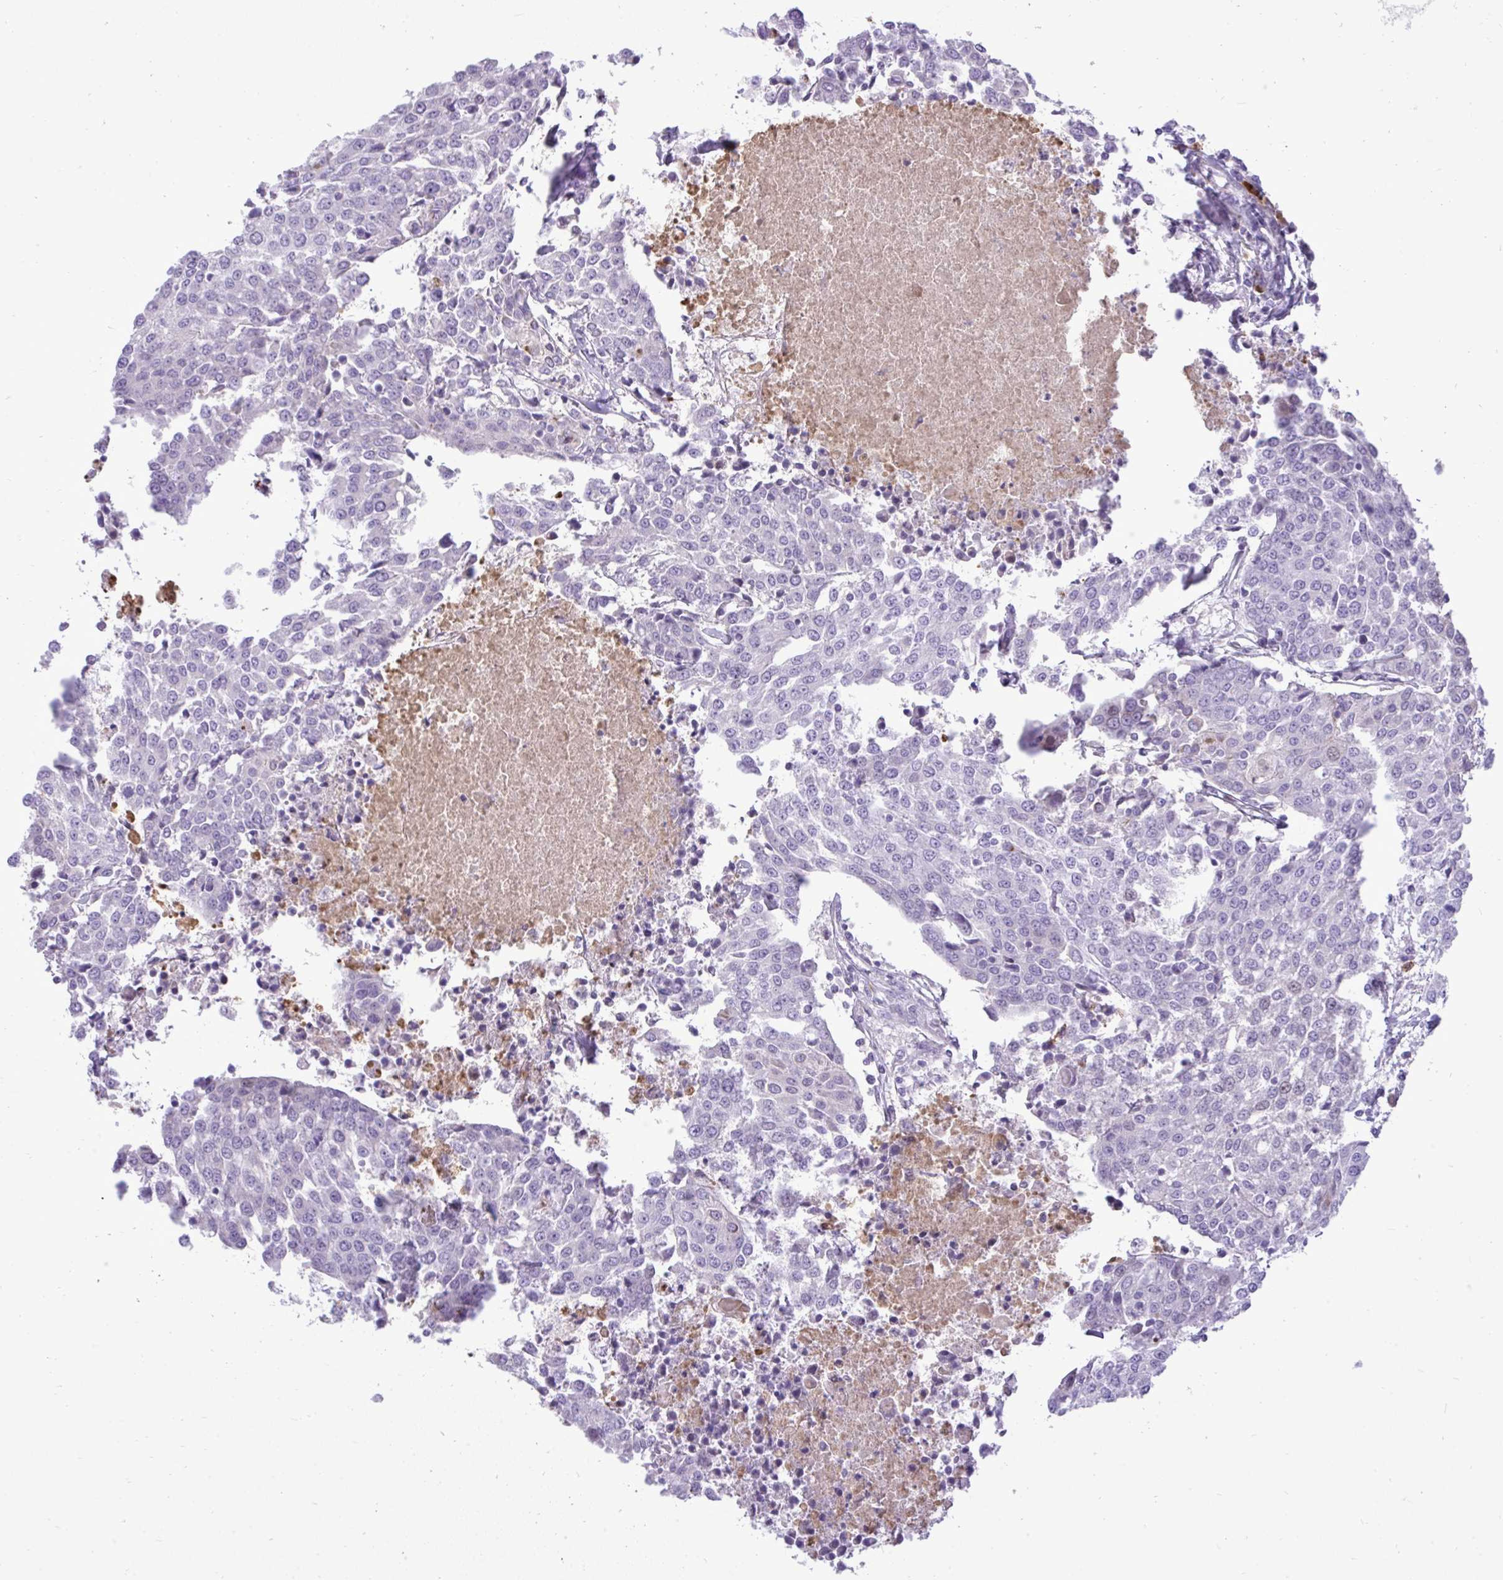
{"staining": {"intensity": "weak", "quantity": "<25%", "location": "cytoplasmic/membranous"}, "tissue": "urothelial cancer", "cell_type": "Tumor cells", "image_type": "cancer", "snomed": [{"axis": "morphology", "description": "Urothelial carcinoma, High grade"}, {"axis": "topography", "description": "Urinary bladder"}], "caption": "This is an IHC photomicrograph of human high-grade urothelial carcinoma. There is no expression in tumor cells.", "gene": "SPAG1", "patient": {"sex": "female", "age": 85}}